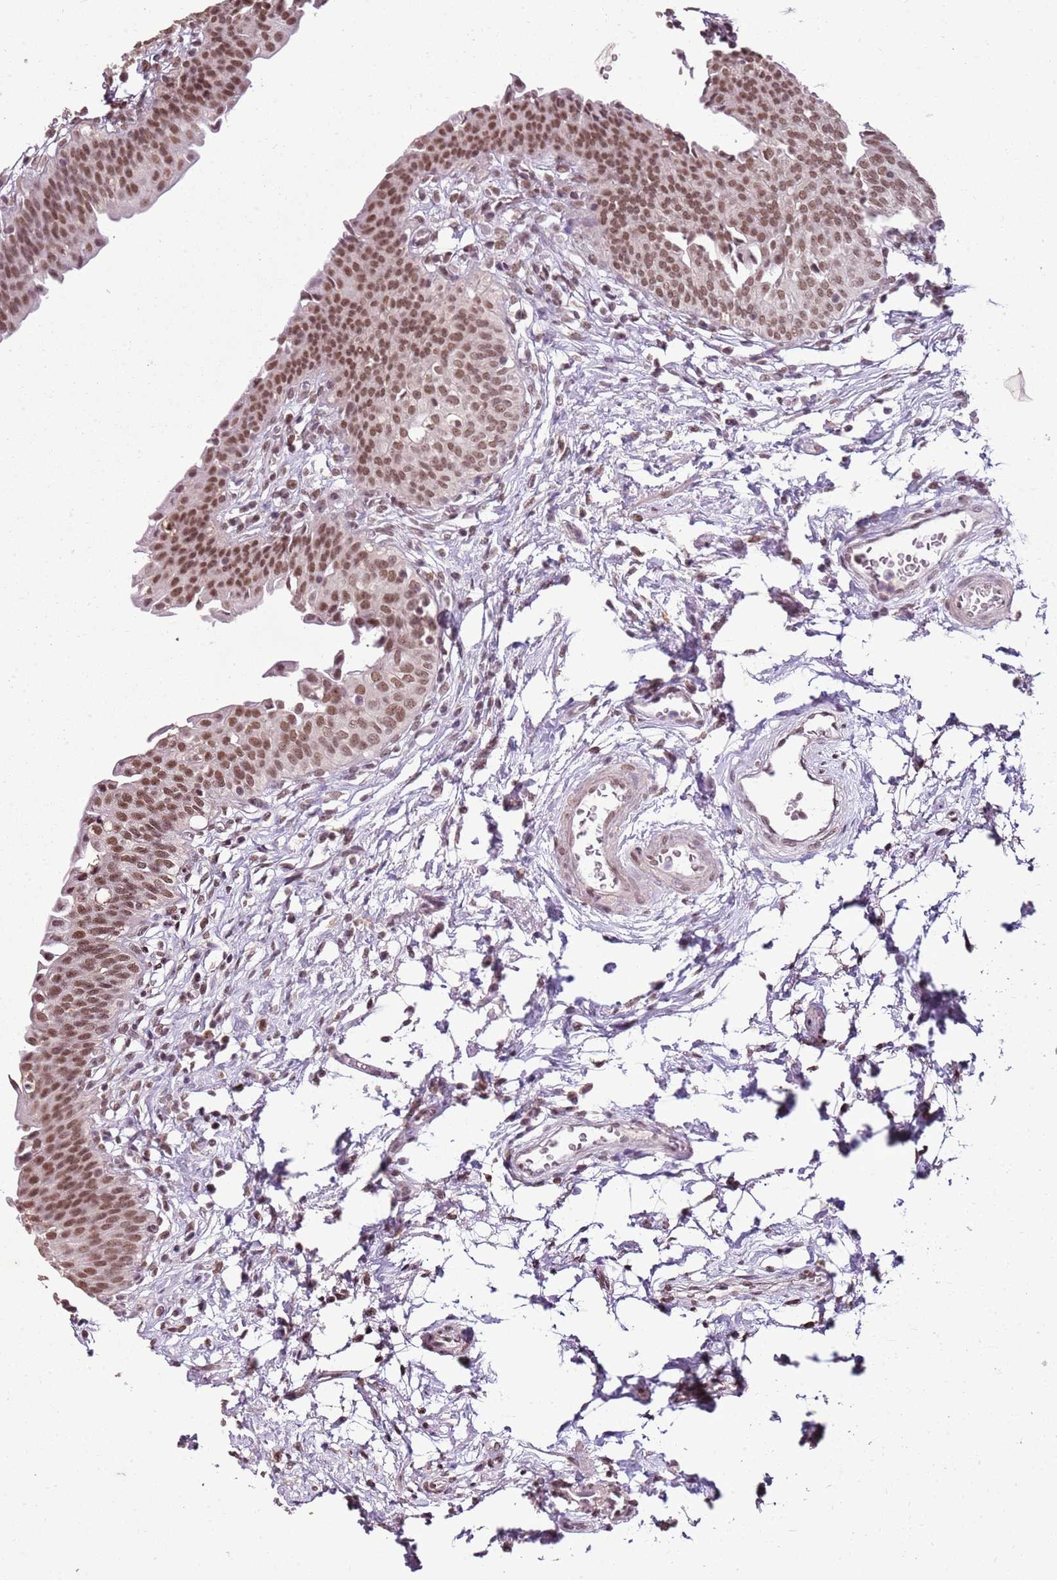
{"staining": {"intensity": "moderate", "quantity": ">75%", "location": "nuclear"}, "tissue": "urinary bladder", "cell_type": "Urothelial cells", "image_type": "normal", "snomed": [{"axis": "morphology", "description": "Normal tissue, NOS"}, {"axis": "topography", "description": "Urinary bladder"}], "caption": "Immunohistochemistry (IHC) photomicrograph of normal urinary bladder: urinary bladder stained using IHC demonstrates medium levels of moderate protein expression localized specifically in the nuclear of urothelial cells, appearing as a nuclear brown color.", "gene": "ARL14EP", "patient": {"sex": "male", "age": 83}}